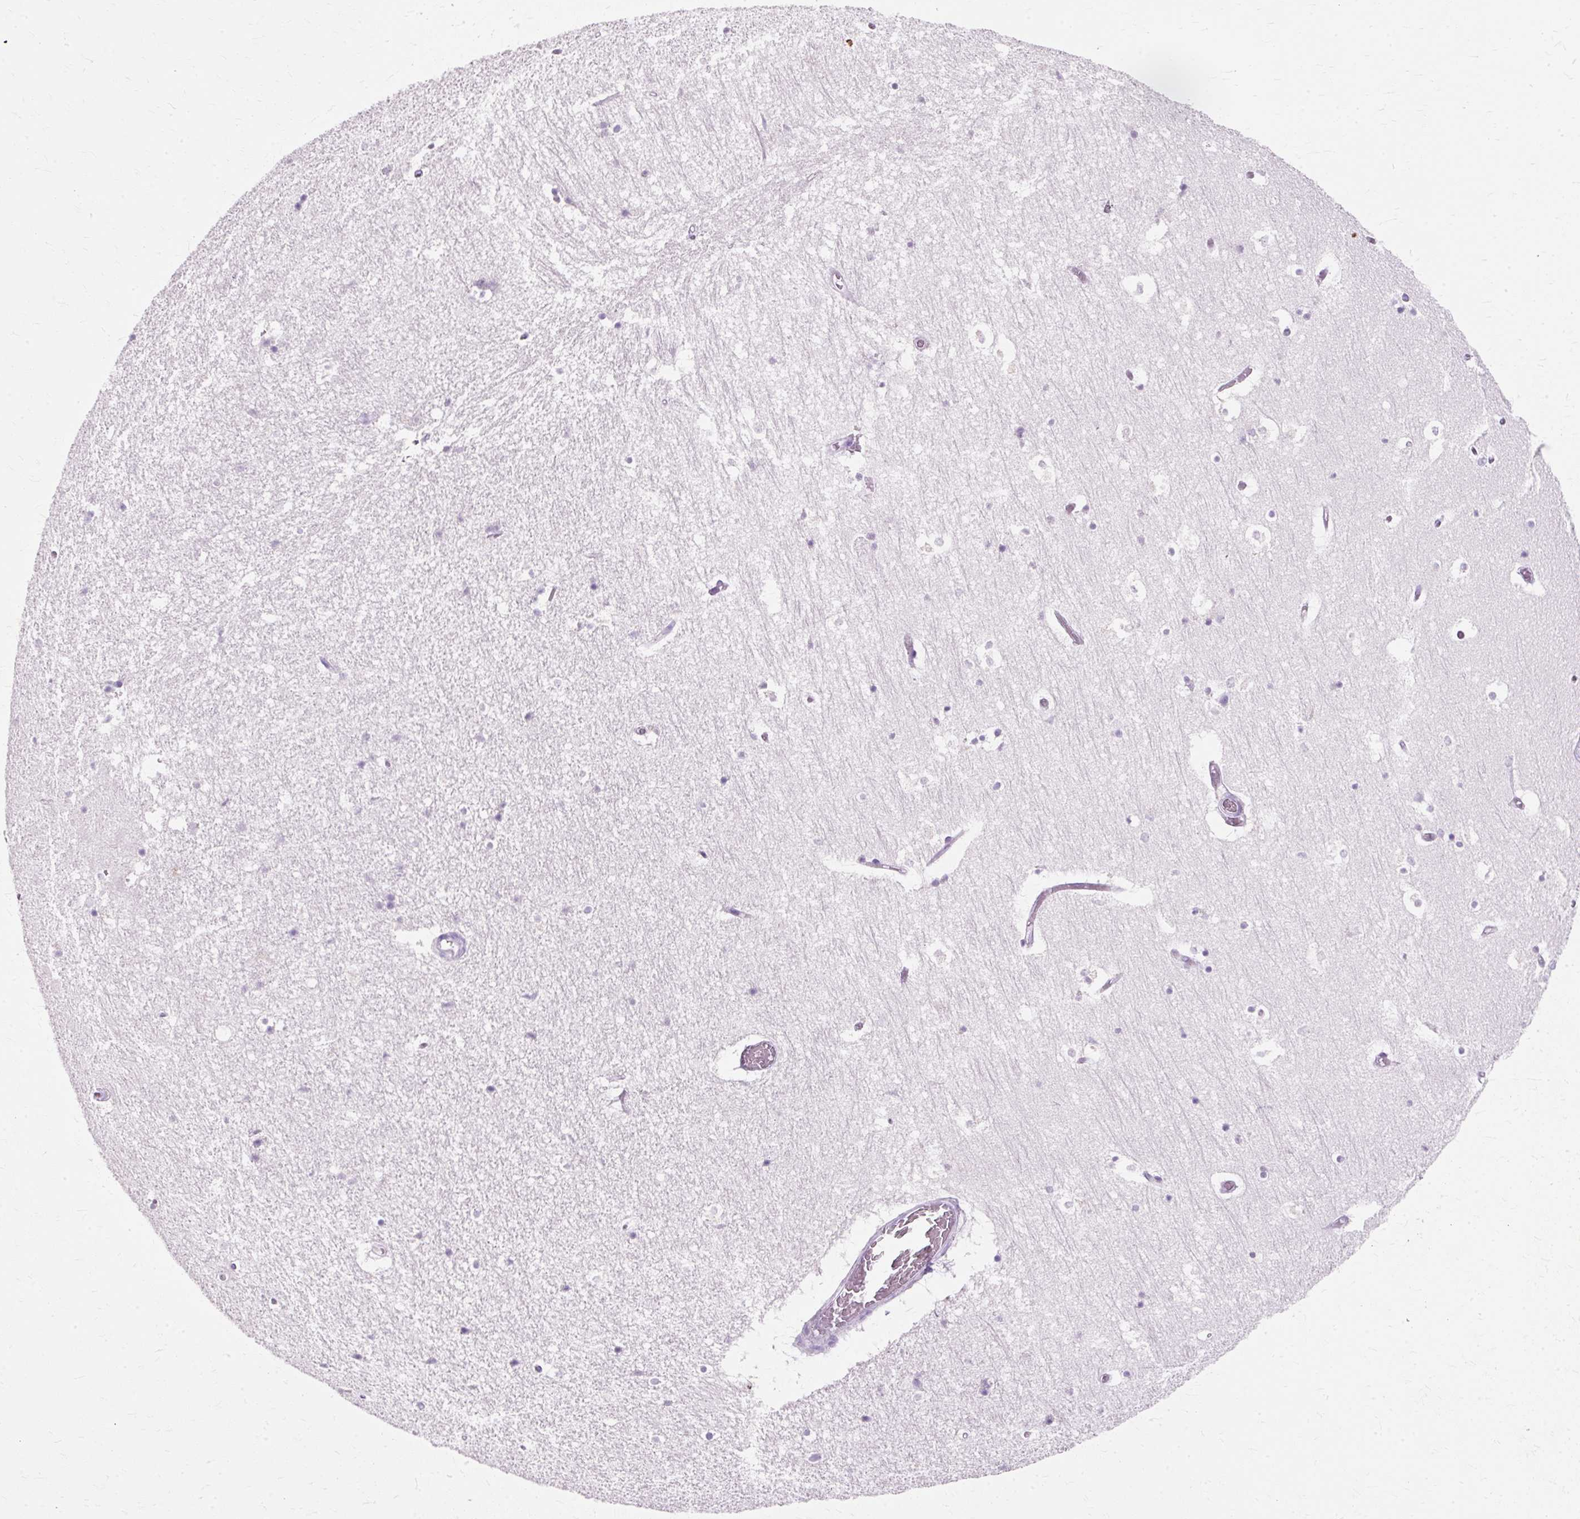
{"staining": {"intensity": "negative", "quantity": "none", "location": "none"}, "tissue": "hippocampus", "cell_type": "Glial cells", "image_type": "normal", "snomed": [{"axis": "morphology", "description": "Normal tissue, NOS"}, {"axis": "topography", "description": "Hippocampus"}], "caption": "IHC of unremarkable human hippocampus shows no positivity in glial cells.", "gene": "DEFA1B", "patient": {"sex": "female", "age": 52}}